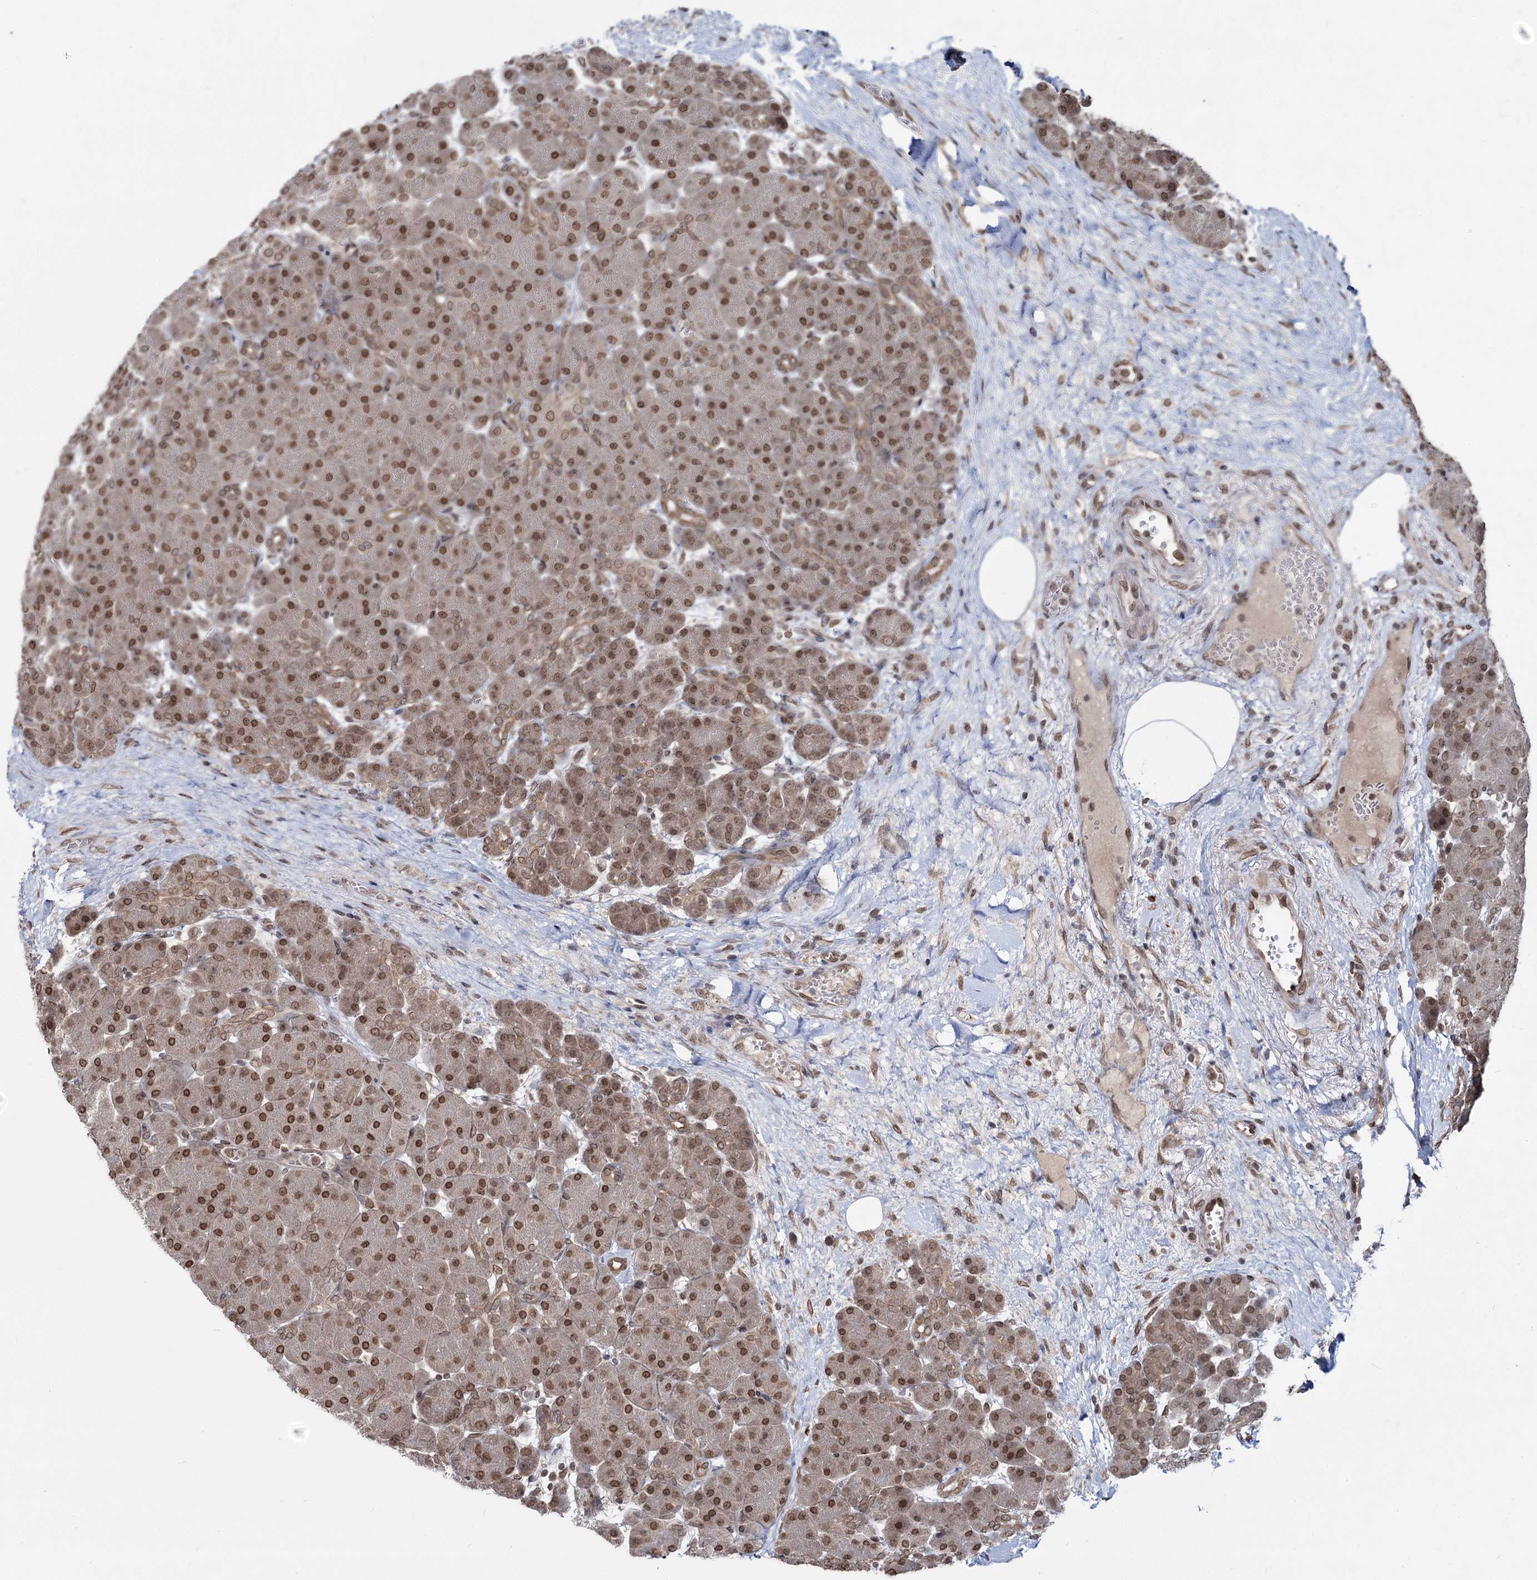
{"staining": {"intensity": "strong", "quantity": "25%-75%", "location": "cytoplasmic/membranous,nuclear"}, "tissue": "pancreas", "cell_type": "Exocrine glandular cells", "image_type": "normal", "snomed": [{"axis": "morphology", "description": "Normal tissue, NOS"}, {"axis": "topography", "description": "Pancreas"}], "caption": "Exocrine glandular cells reveal high levels of strong cytoplasmic/membranous,nuclear staining in about 25%-75% of cells in benign human pancreas. (DAB IHC with brightfield microscopy, high magnification).", "gene": "RNF6", "patient": {"sex": "male", "age": 66}}